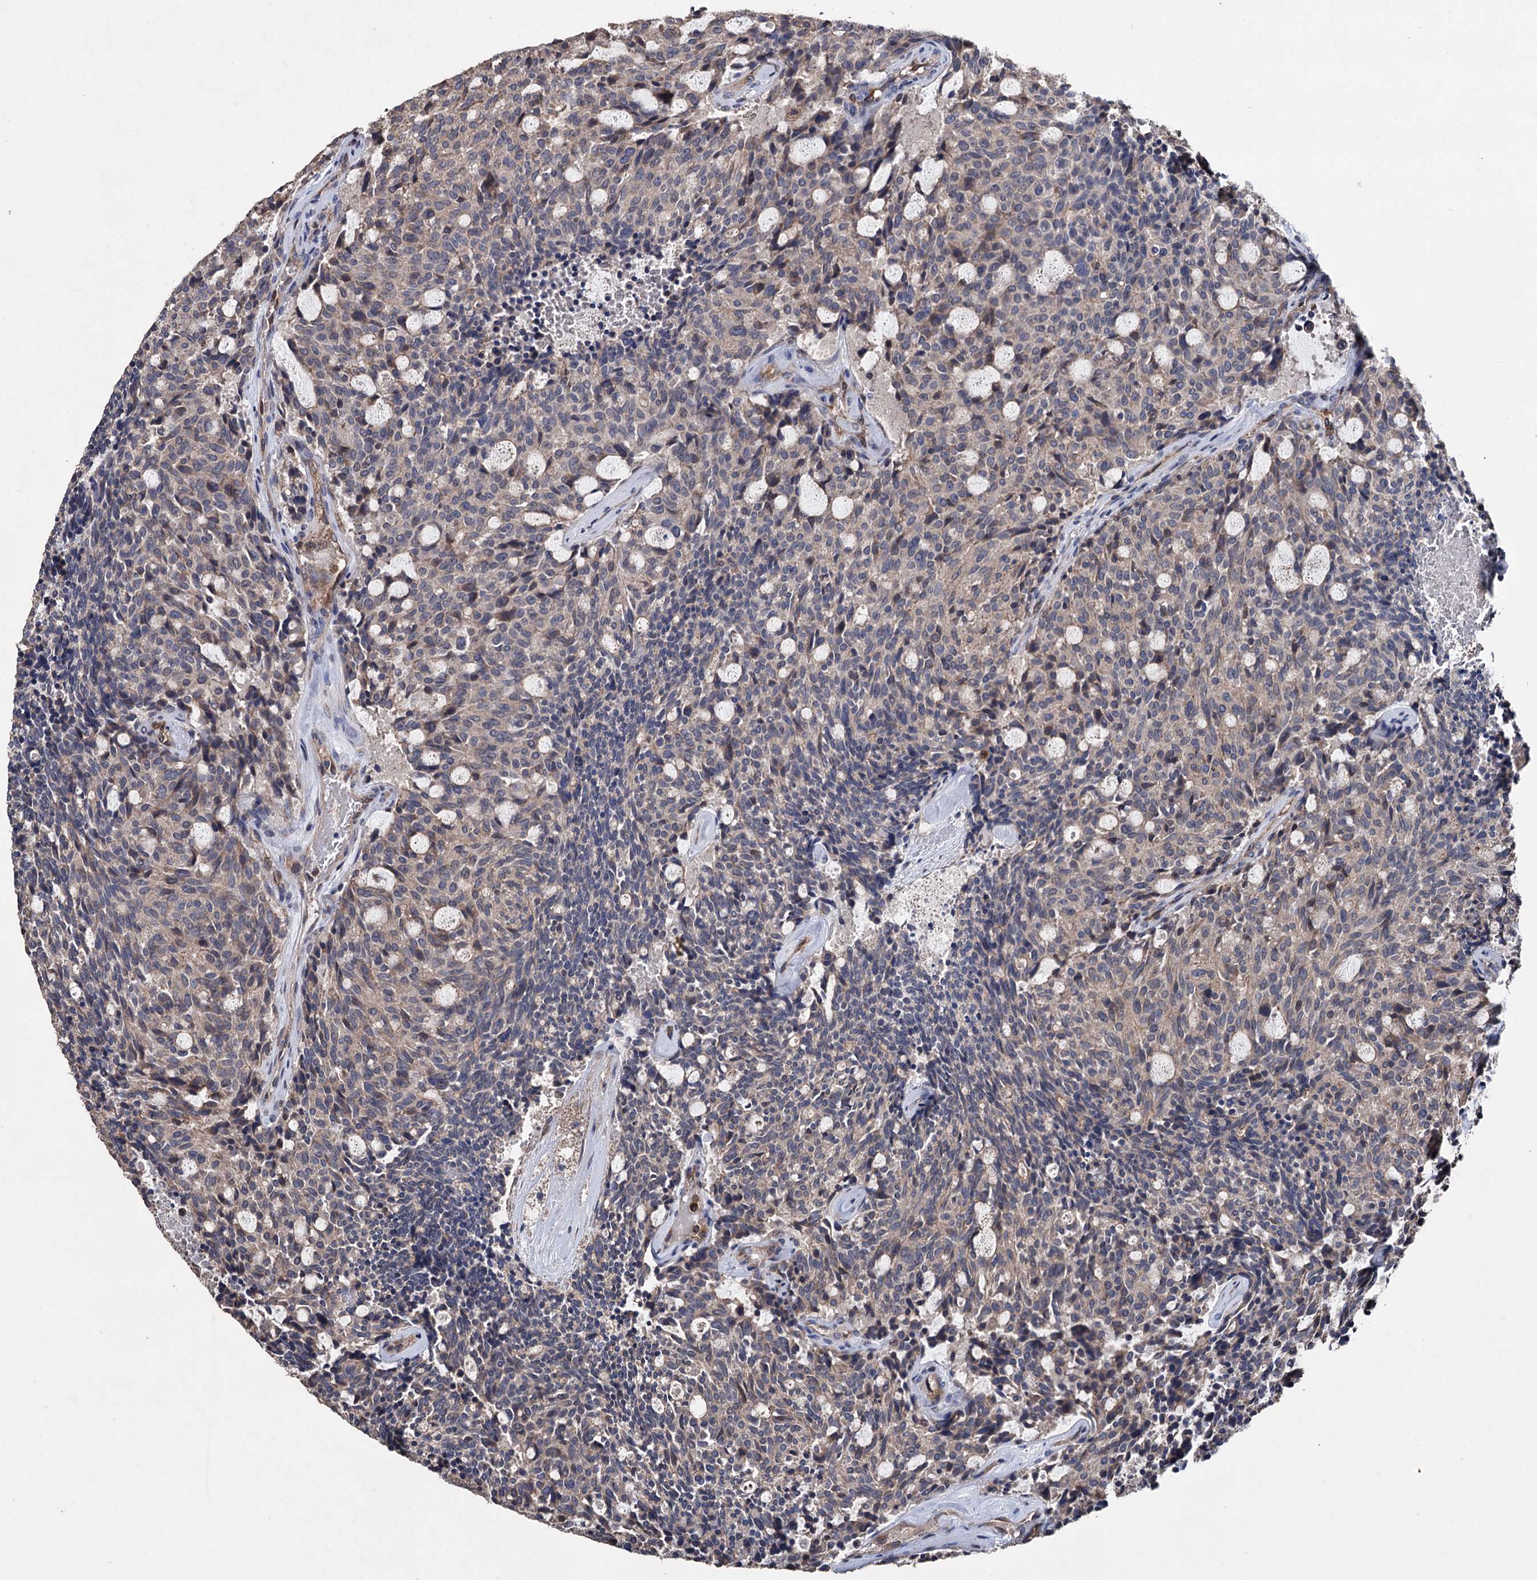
{"staining": {"intensity": "weak", "quantity": "<25%", "location": "cytoplasmic/membranous"}, "tissue": "carcinoid", "cell_type": "Tumor cells", "image_type": "cancer", "snomed": [{"axis": "morphology", "description": "Carcinoid, malignant, NOS"}, {"axis": "topography", "description": "Pancreas"}], "caption": "IHC photomicrograph of neoplastic tissue: carcinoid stained with DAB (3,3'-diaminobenzidine) demonstrates no significant protein positivity in tumor cells.", "gene": "STING1", "patient": {"sex": "female", "age": 54}}